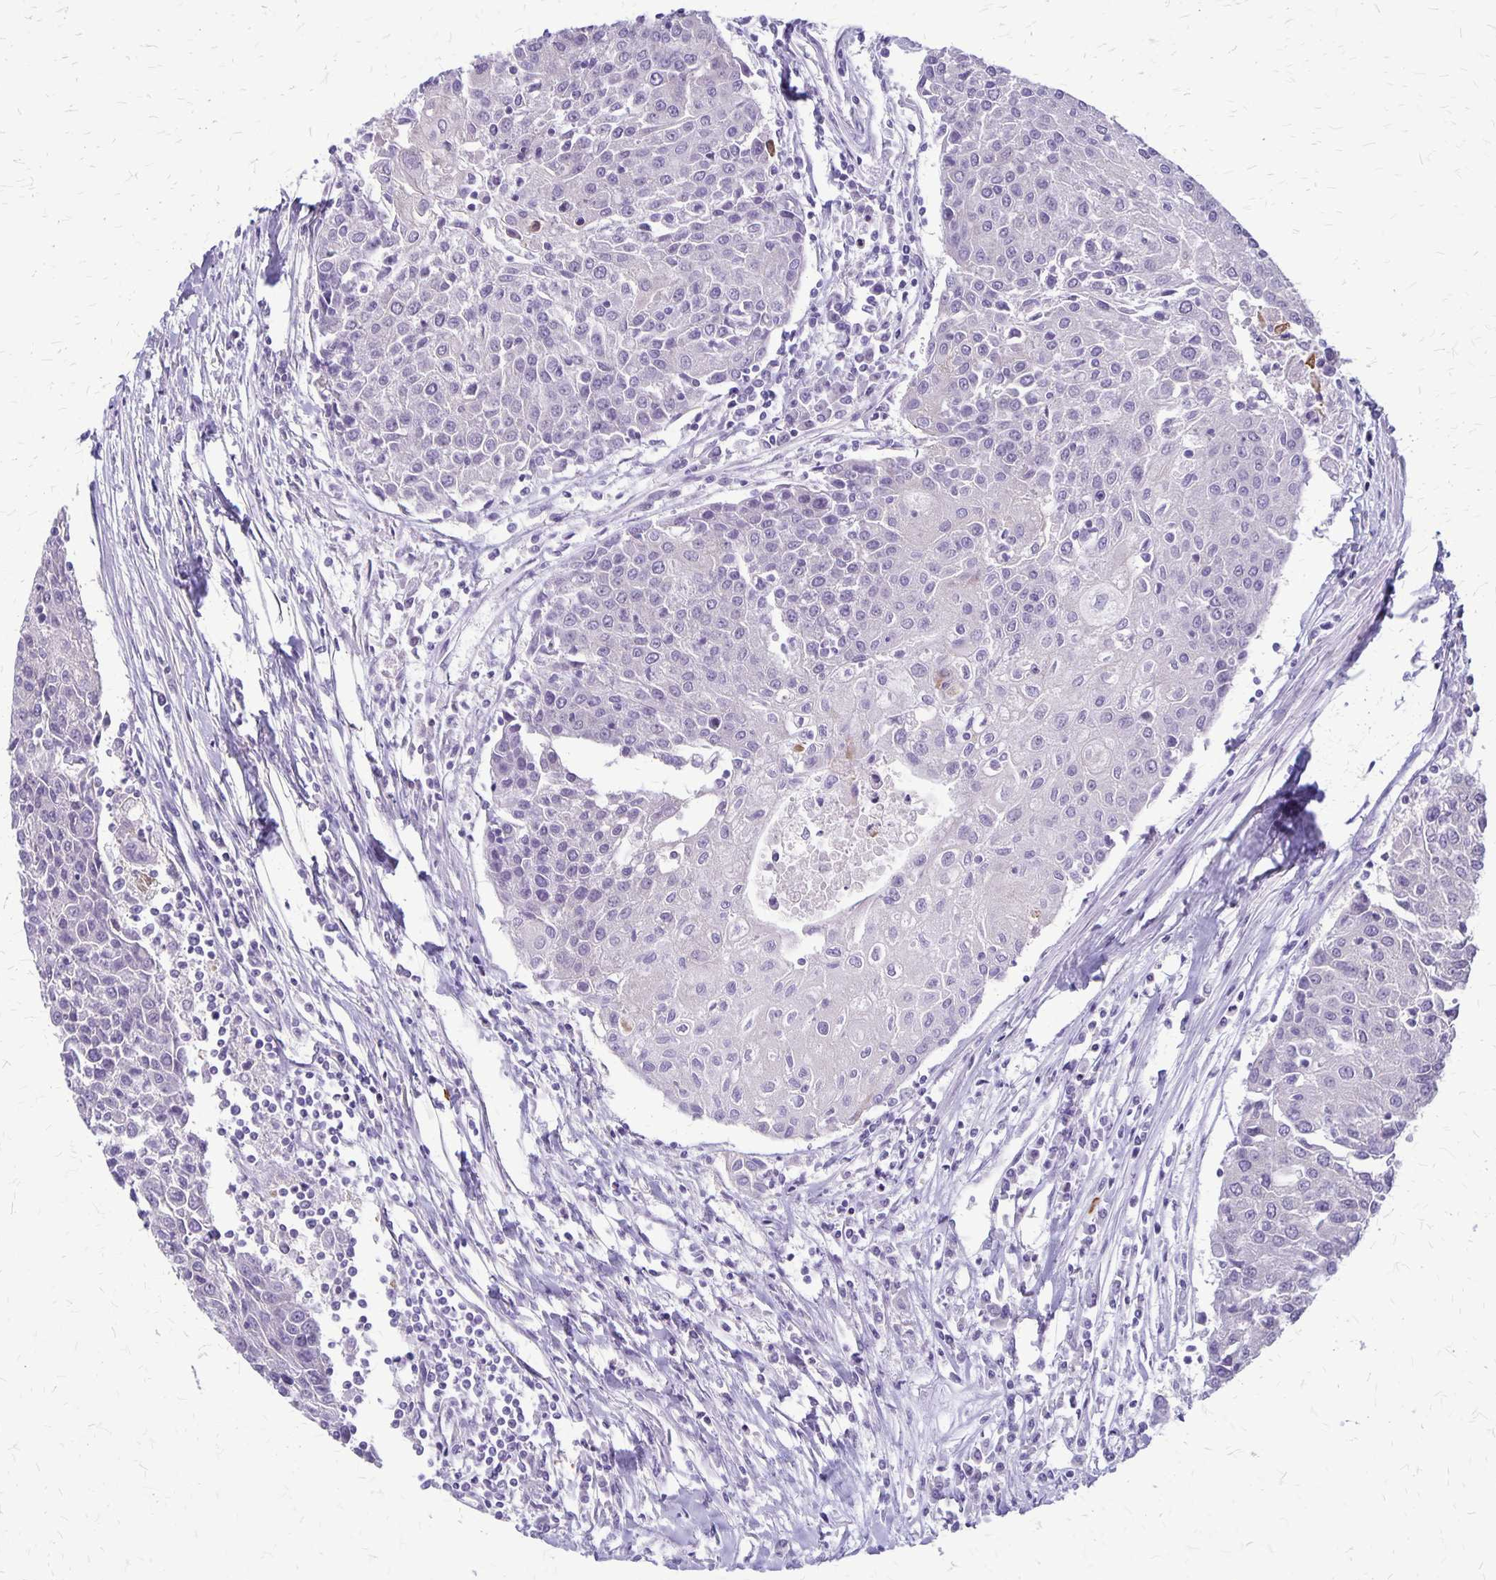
{"staining": {"intensity": "negative", "quantity": "none", "location": "none"}, "tissue": "urothelial cancer", "cell_type": "Tumor cells", "image_type": "cancer", "snomed": [{"axis": "morphology", "description": "Urothelial carcinoma, High grade"}, {"axis": "topography", "description": "Urinary bladder"}], "caption": "Urothelial cancer was stained to show a protein in brown. There is no significant positivity in tumor cells.", "gene": "PLXNB3", "patient": {"sex": "female", "age": 85}}